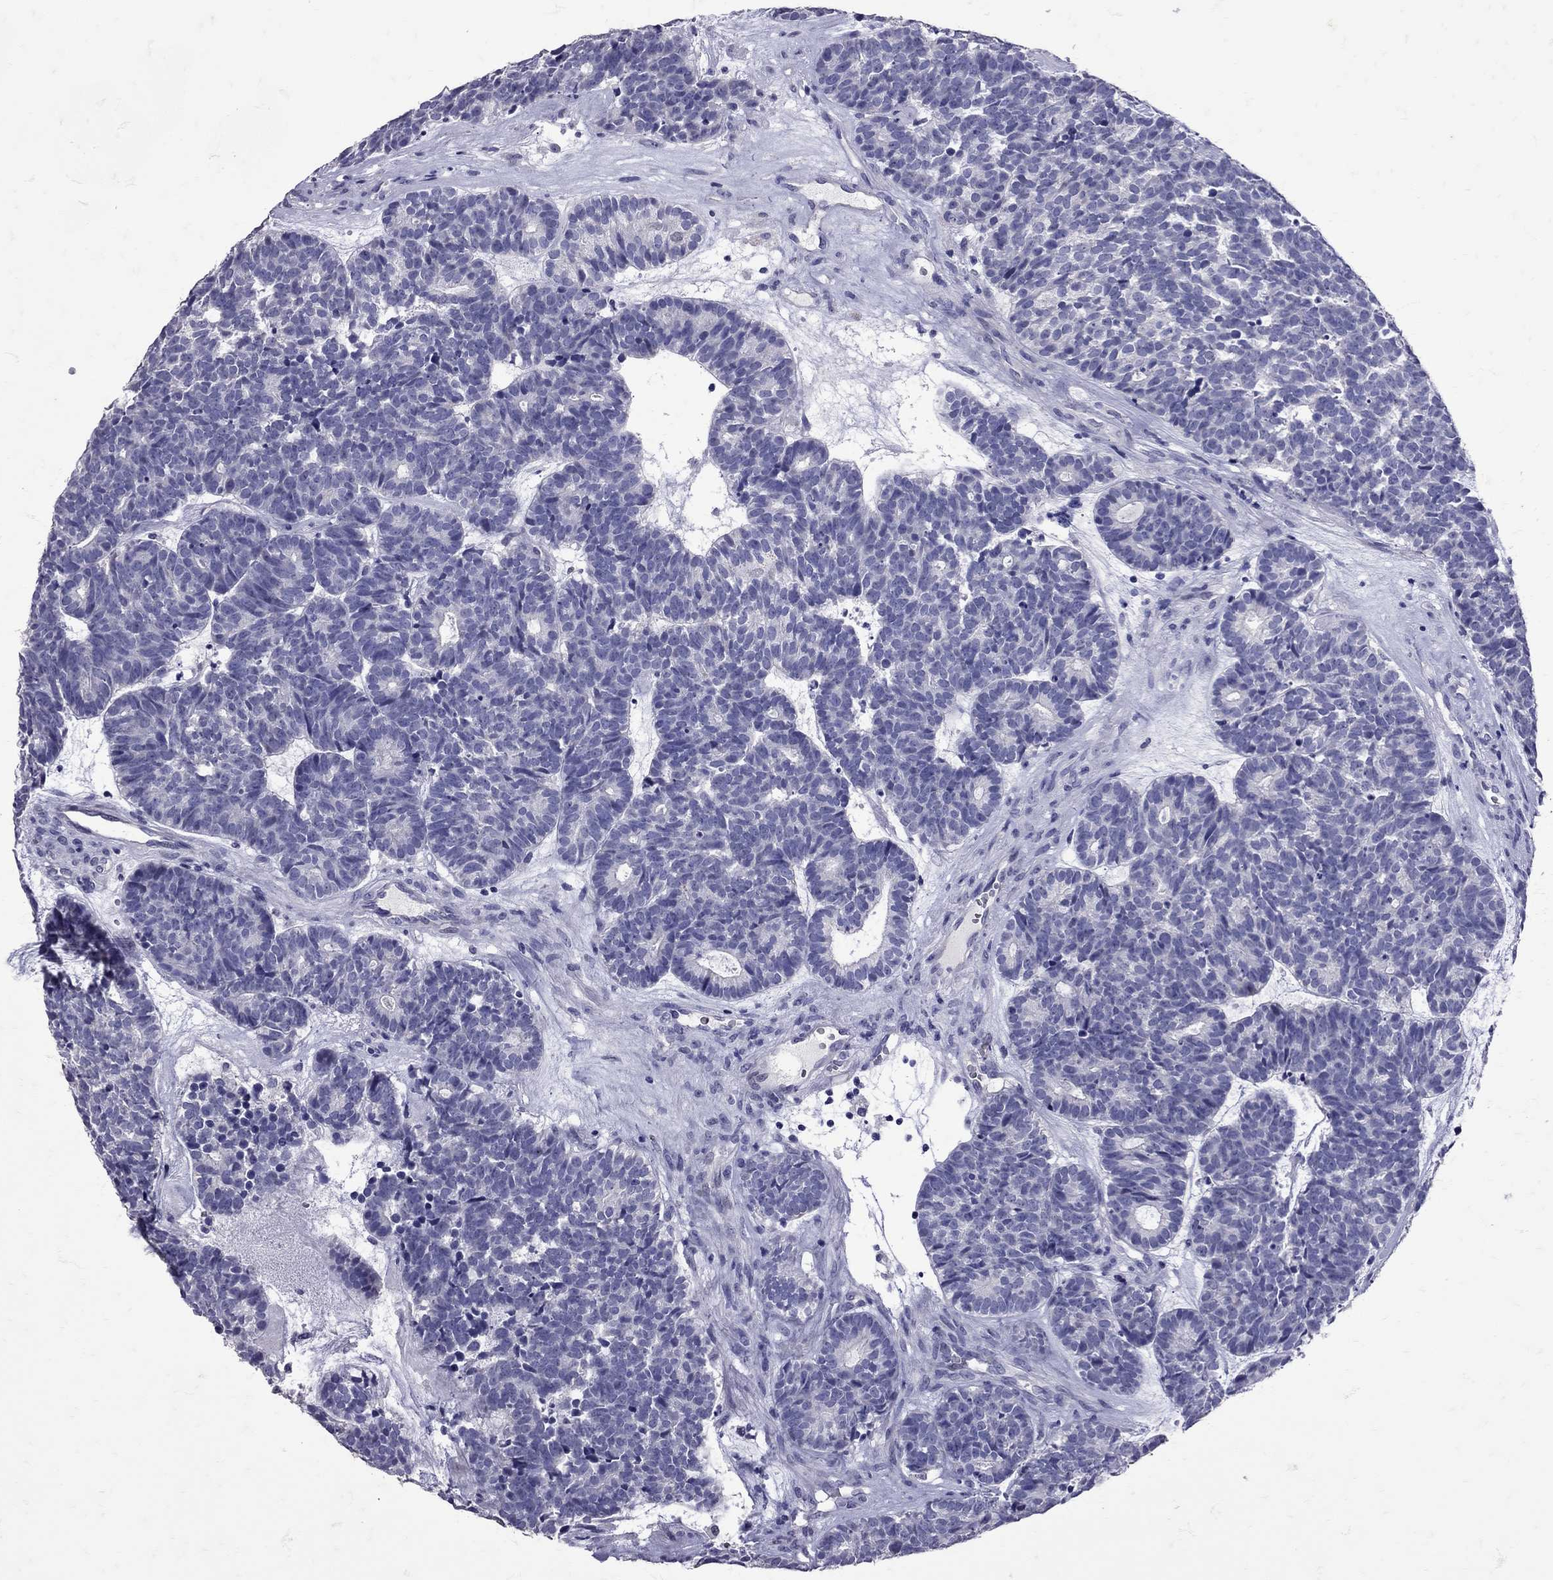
{"staining": {"intensity": "negative", "quantity": "none", "location": "none"}, "tissue": "head and neck cancer", "cell_type": "Tumor cells", "image_type": "cancer", "snomed": [{"axis": "morphology", "description": "Adenocarcinoma, NOS"}, {"axis": "topography", "description": "Head-Neck"}], "caption": "Protein analysis of head and neck cancer (adenocarcinoma) shows no significant staining in tumor cells.", "gene": "SST", "patient": {"sex": "female", "age": 81}}